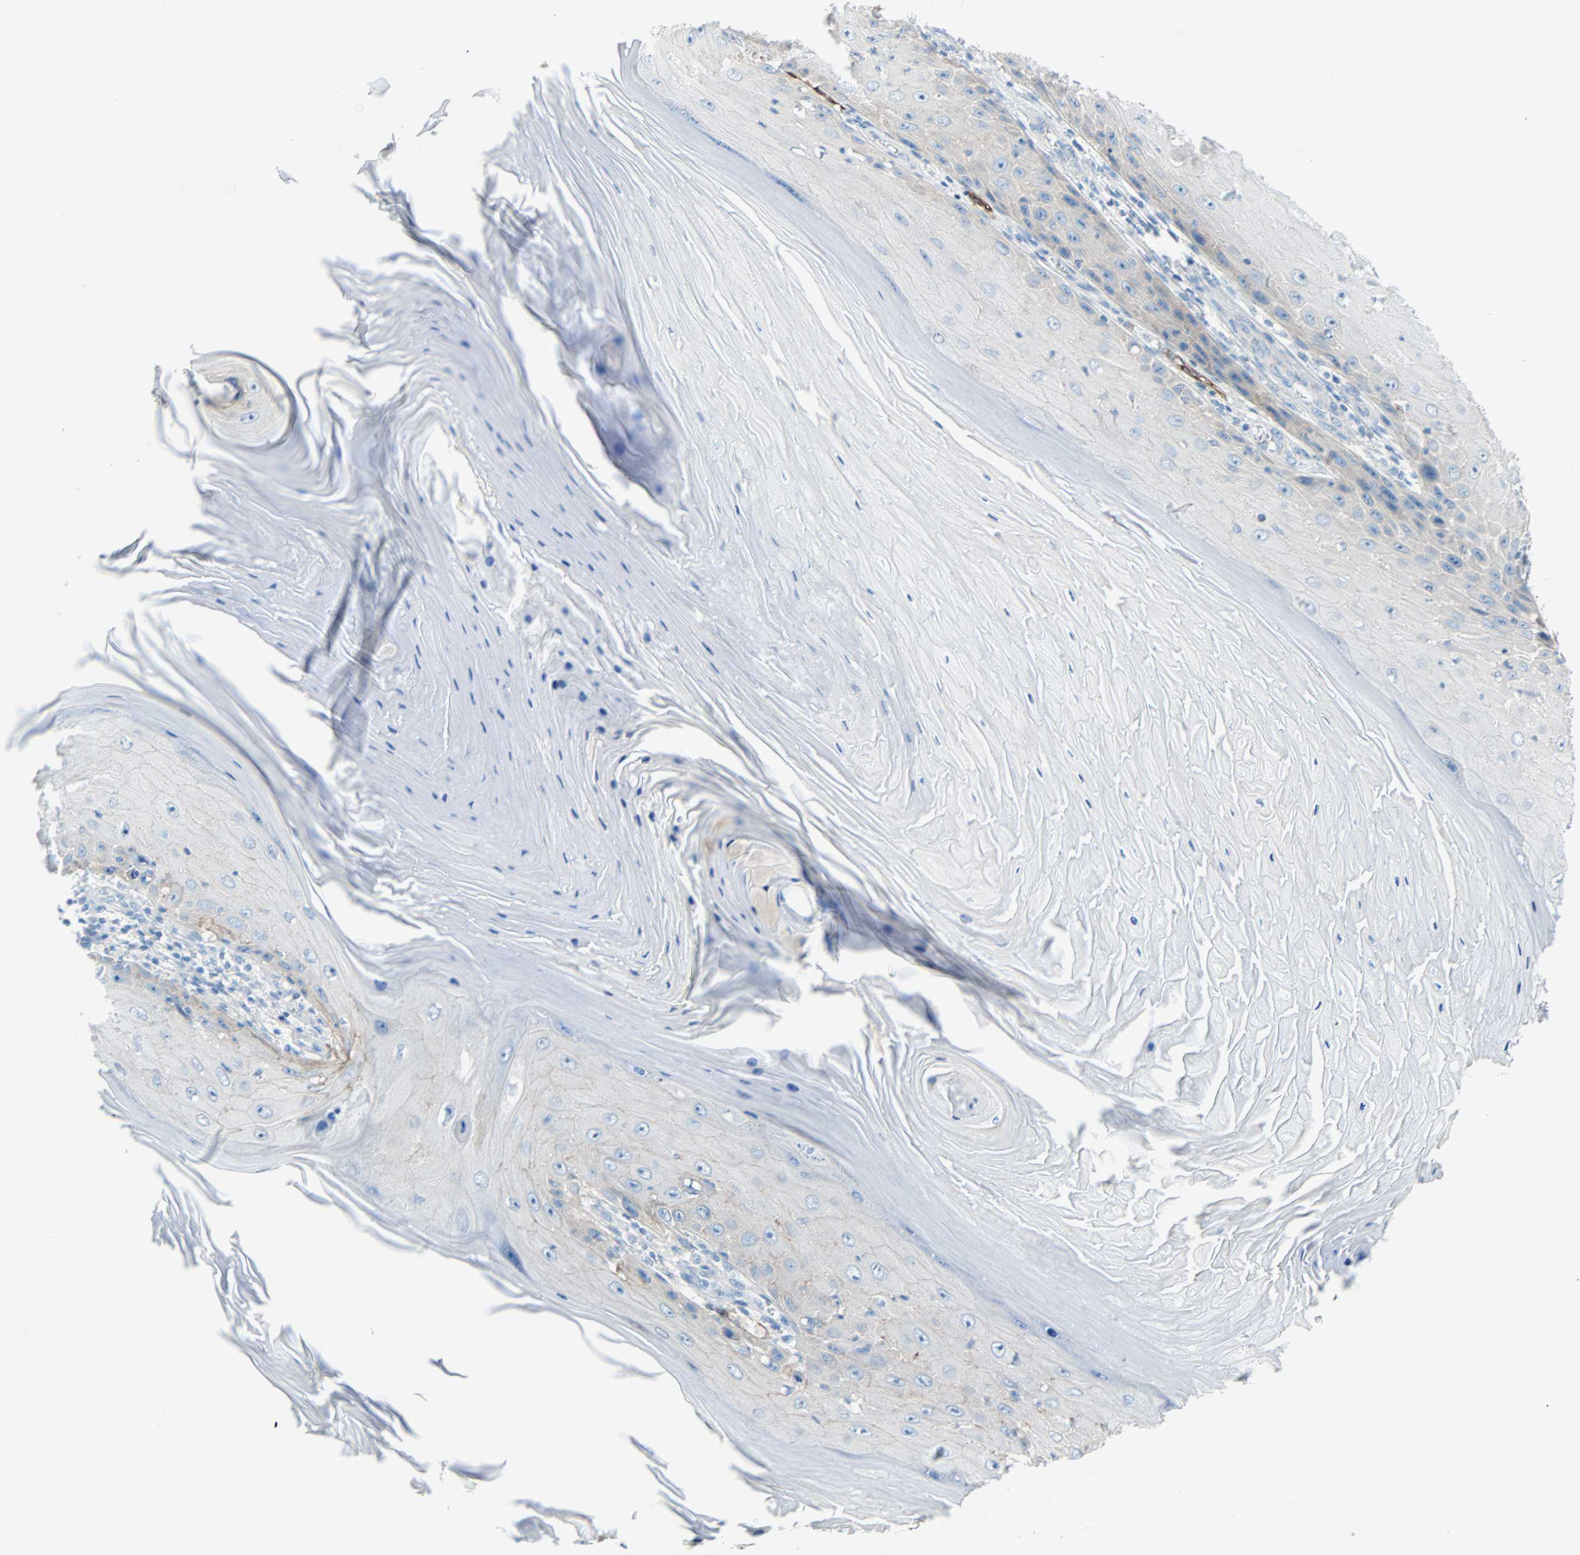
{"staining": {"intensity": "weak", "quantity": "<25%", "location": "cytoplasmic/membranous"}, "tissue": "skin cancer", "cell_type": "Tumor cells", "image_type": "cancer", "snomed": [{"axis": "morphology", "description": "Squamous cell carcinoma, NOS"}, {"axis": "topography", "description": "Skin"}], "caption": "Tumor cells are negative for brown protein staining in skin squamous cell carcinoma. (IHC, brightfield microscopy, high magnification).", "gene": "PDPN", "patient": {"sex": "female", "age": 73}}